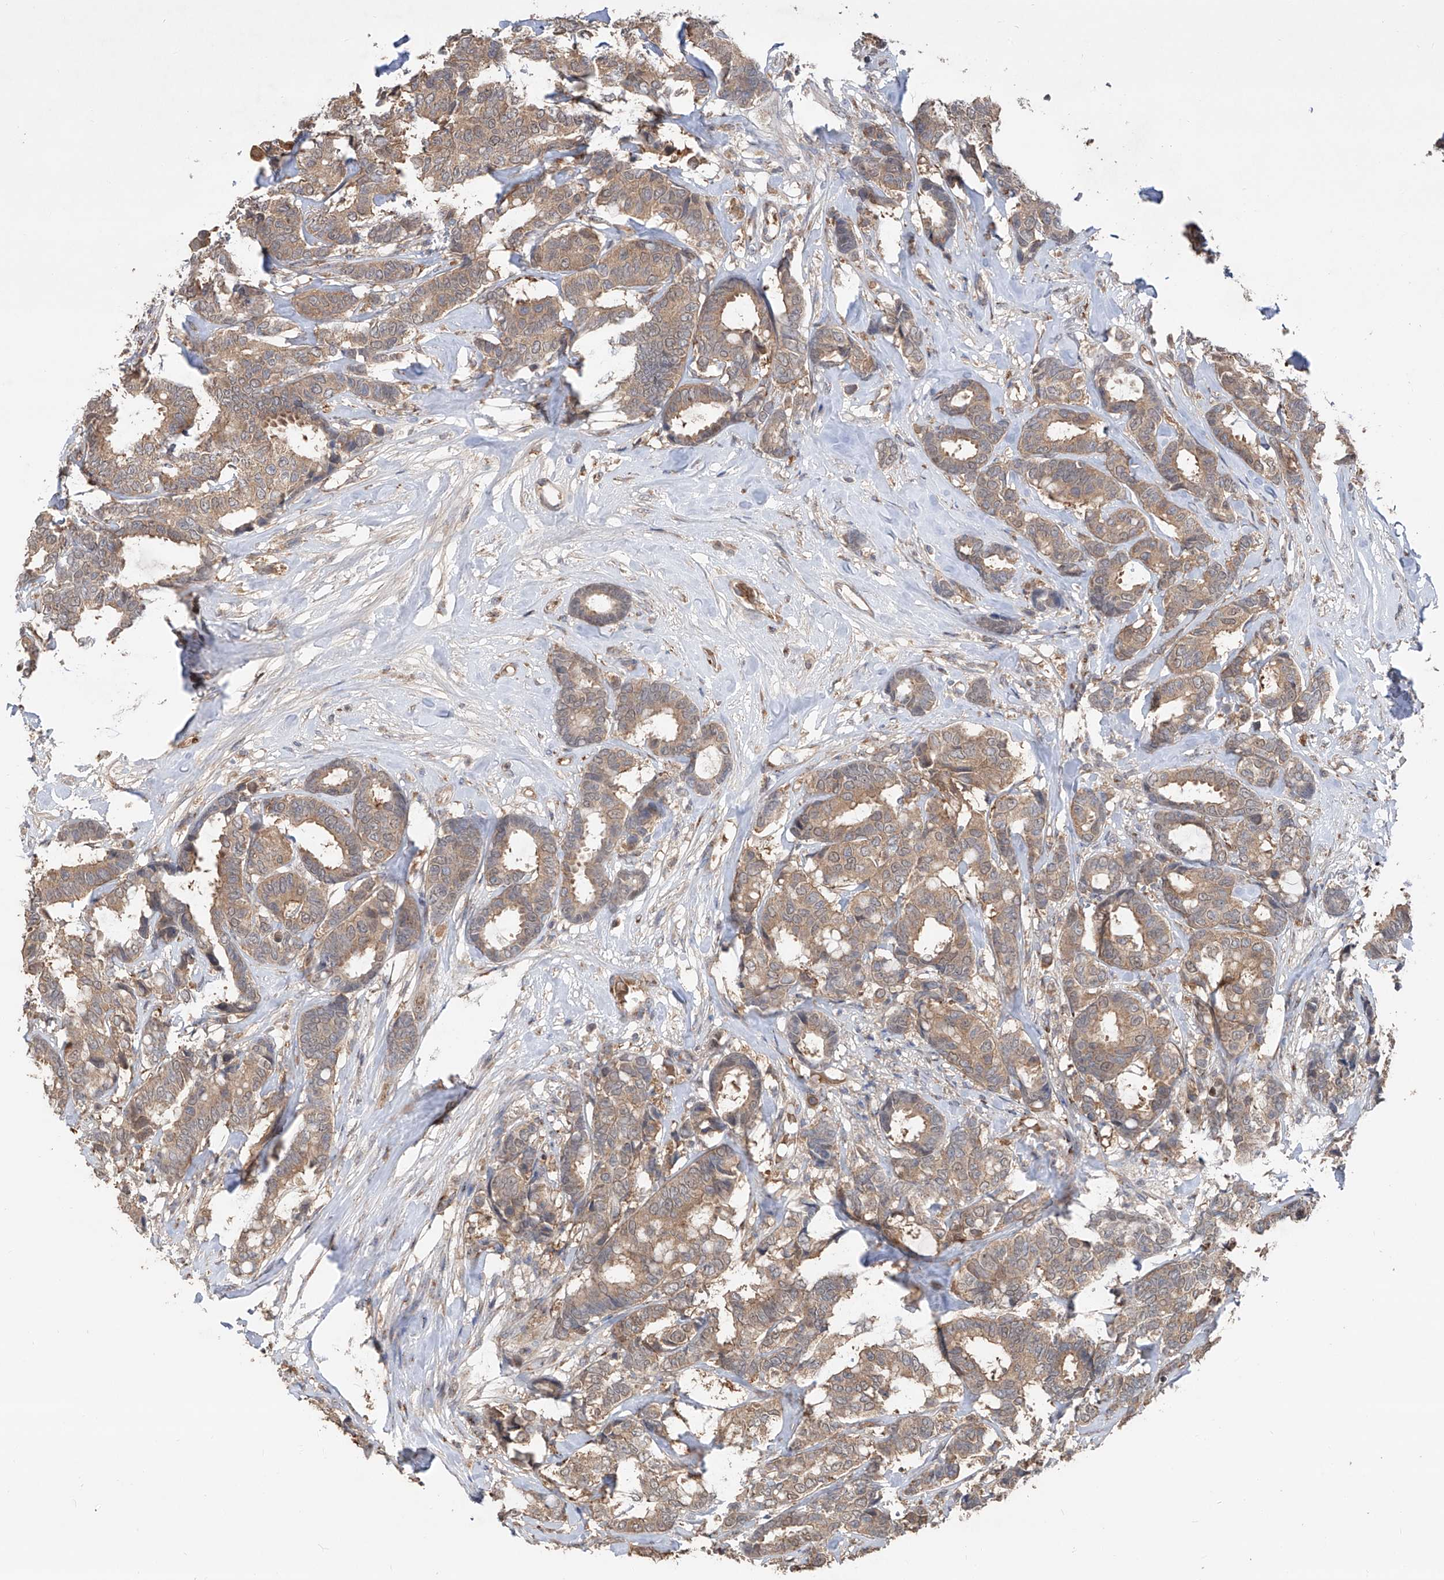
{"staining": {"intensity": "moderate", "quantity": ">75%", "location": "cytoplasmic/membranous"}, "tissue": "breast cancer", "cell_type": "Tumor cells", "image_type": "cancer", "snomed": [{"axis": "morphology", "description": "Duct carcinoma"}, {"axis": "topography", "description": "Breast"}], "caption": "Immunohistochemical staining of breast cancer (intraductal carcinoma) reveals moderate cytoplasmic/membranous protein positivity in about >75% of tumor cells.", "gene": "EDN1", "patient": {"sex": "female", "age": 87}}